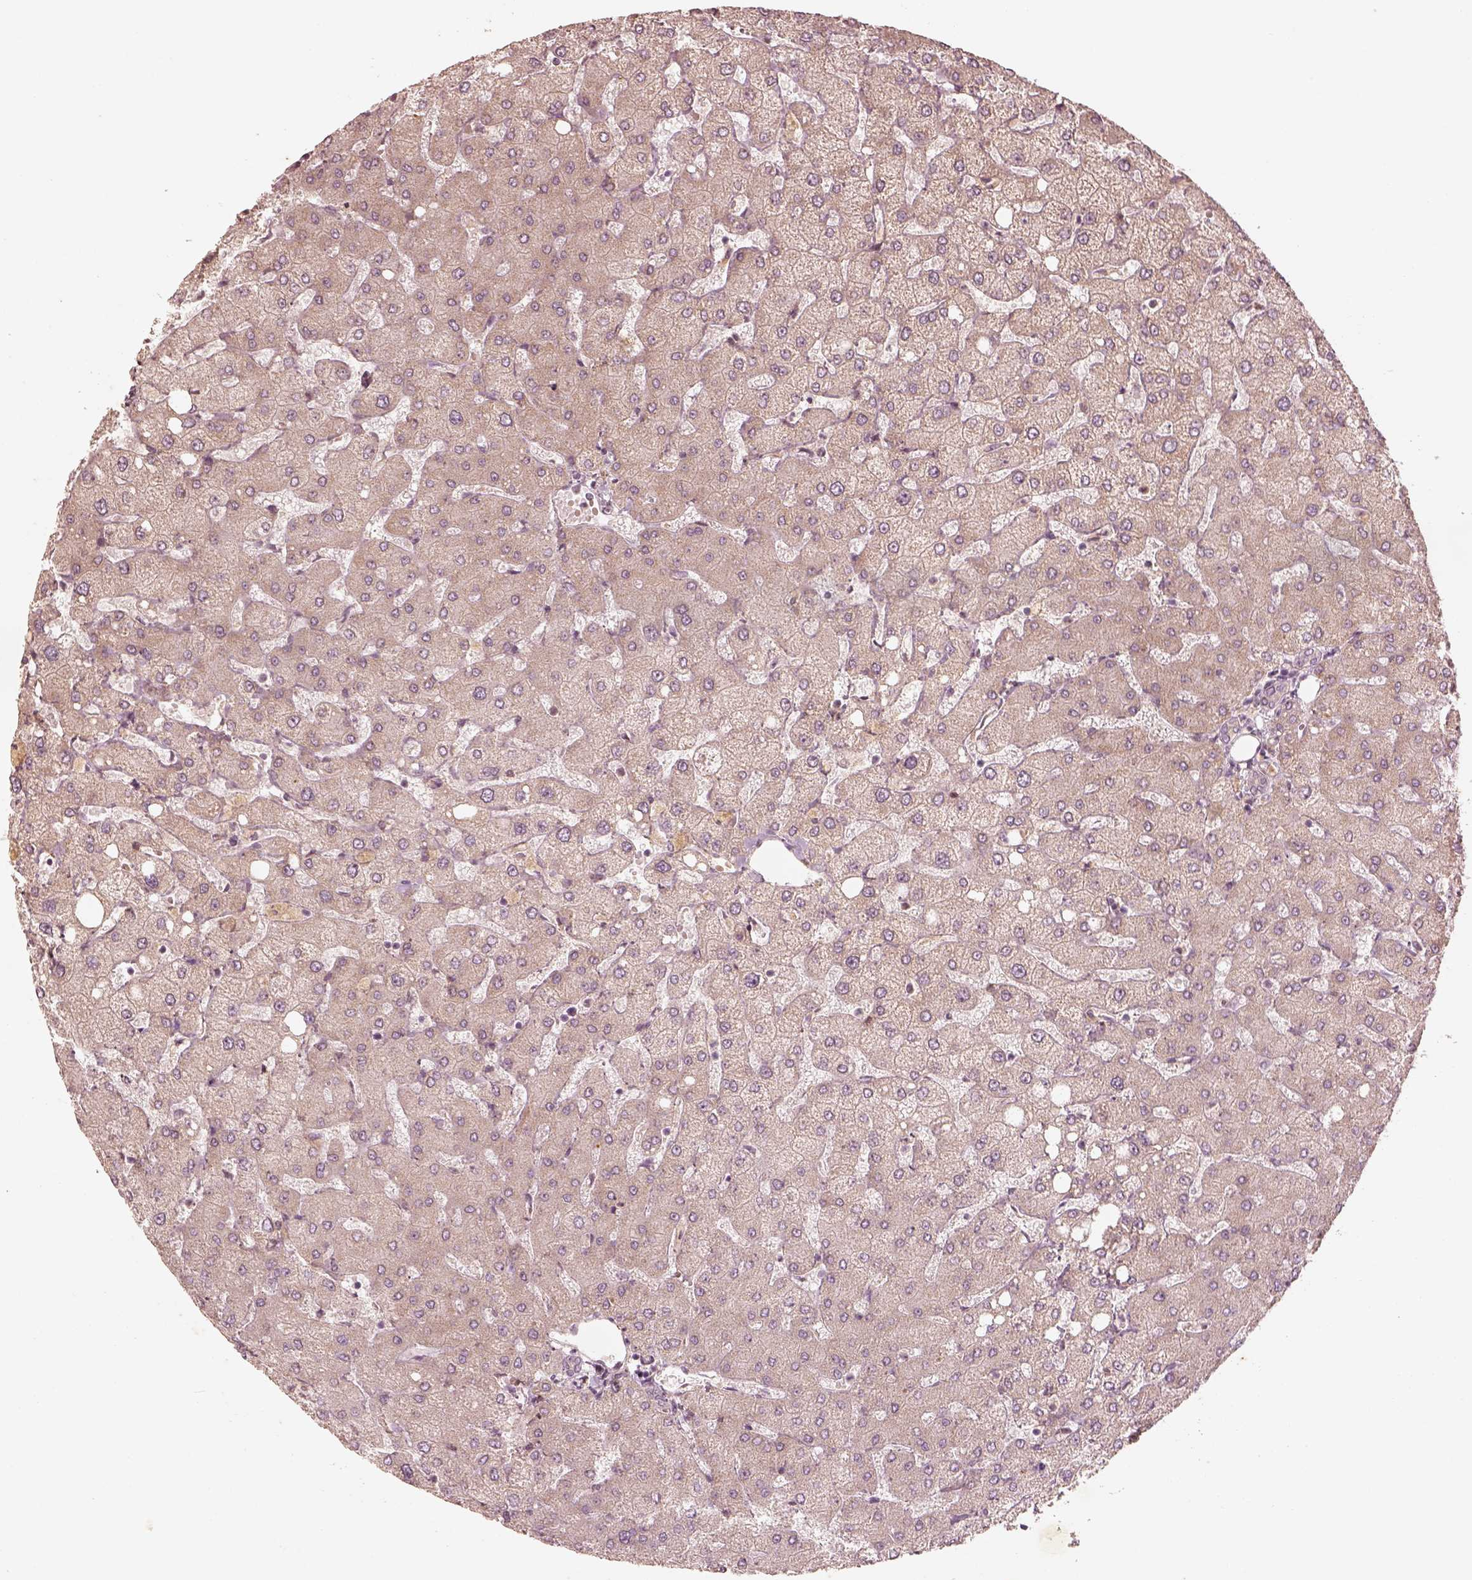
{"staining": {"intensity": "negative", "quantity": "none", "location": "none"}, "tissue": "liver", "cell_type": "Cholangiocytes", "image_type": "normal", "snomed": [{"axis": "morphology", "description": "Normal tissue, NOS"}, {"axis": "topography", "description": "Liver"}], "caption": "Immunohistochemistry (IHC) of unremarkable liver displays no staining in cholangiocytes.", "gene": "WLS", "patient": {"sex": "female", "age": 54}}